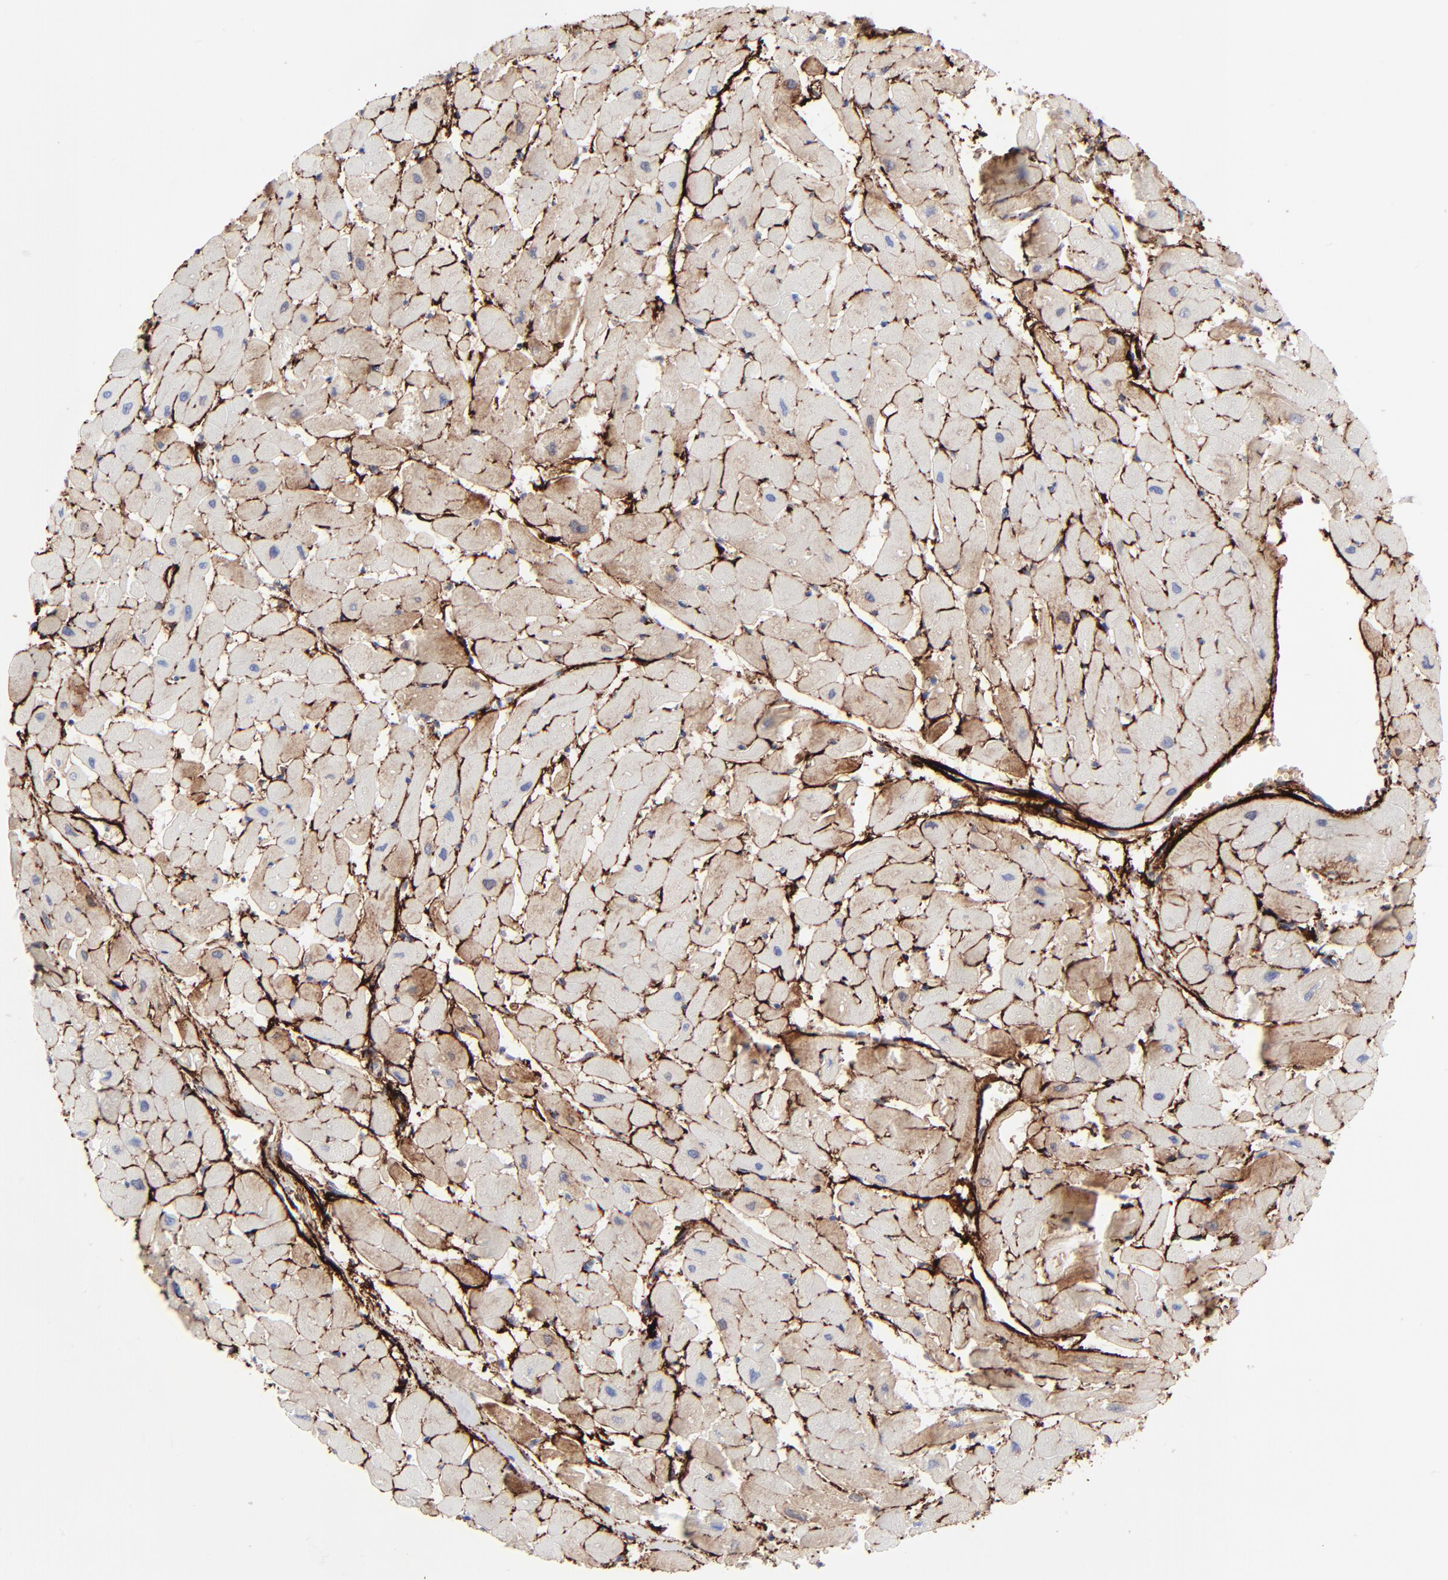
{"staining": {"intensity": "negative", "quantity": "none", "location": "none"}, "tissue": "heart muscle", "cell_type": "Cardiomyocytes", "image_type": "normal", "snomed": [{"axis": "morphology", "description": "Normal tissue, NOS"}, {"axis": "topography", "description": "Heart"}], "caption": "This is a photomicrograph of IHC staining of unremarkable heart muscle, which shows no positivity in cardiomyocytes.", "gene": "FBLN2", "patient": {"sex": "female", "age": 19}}